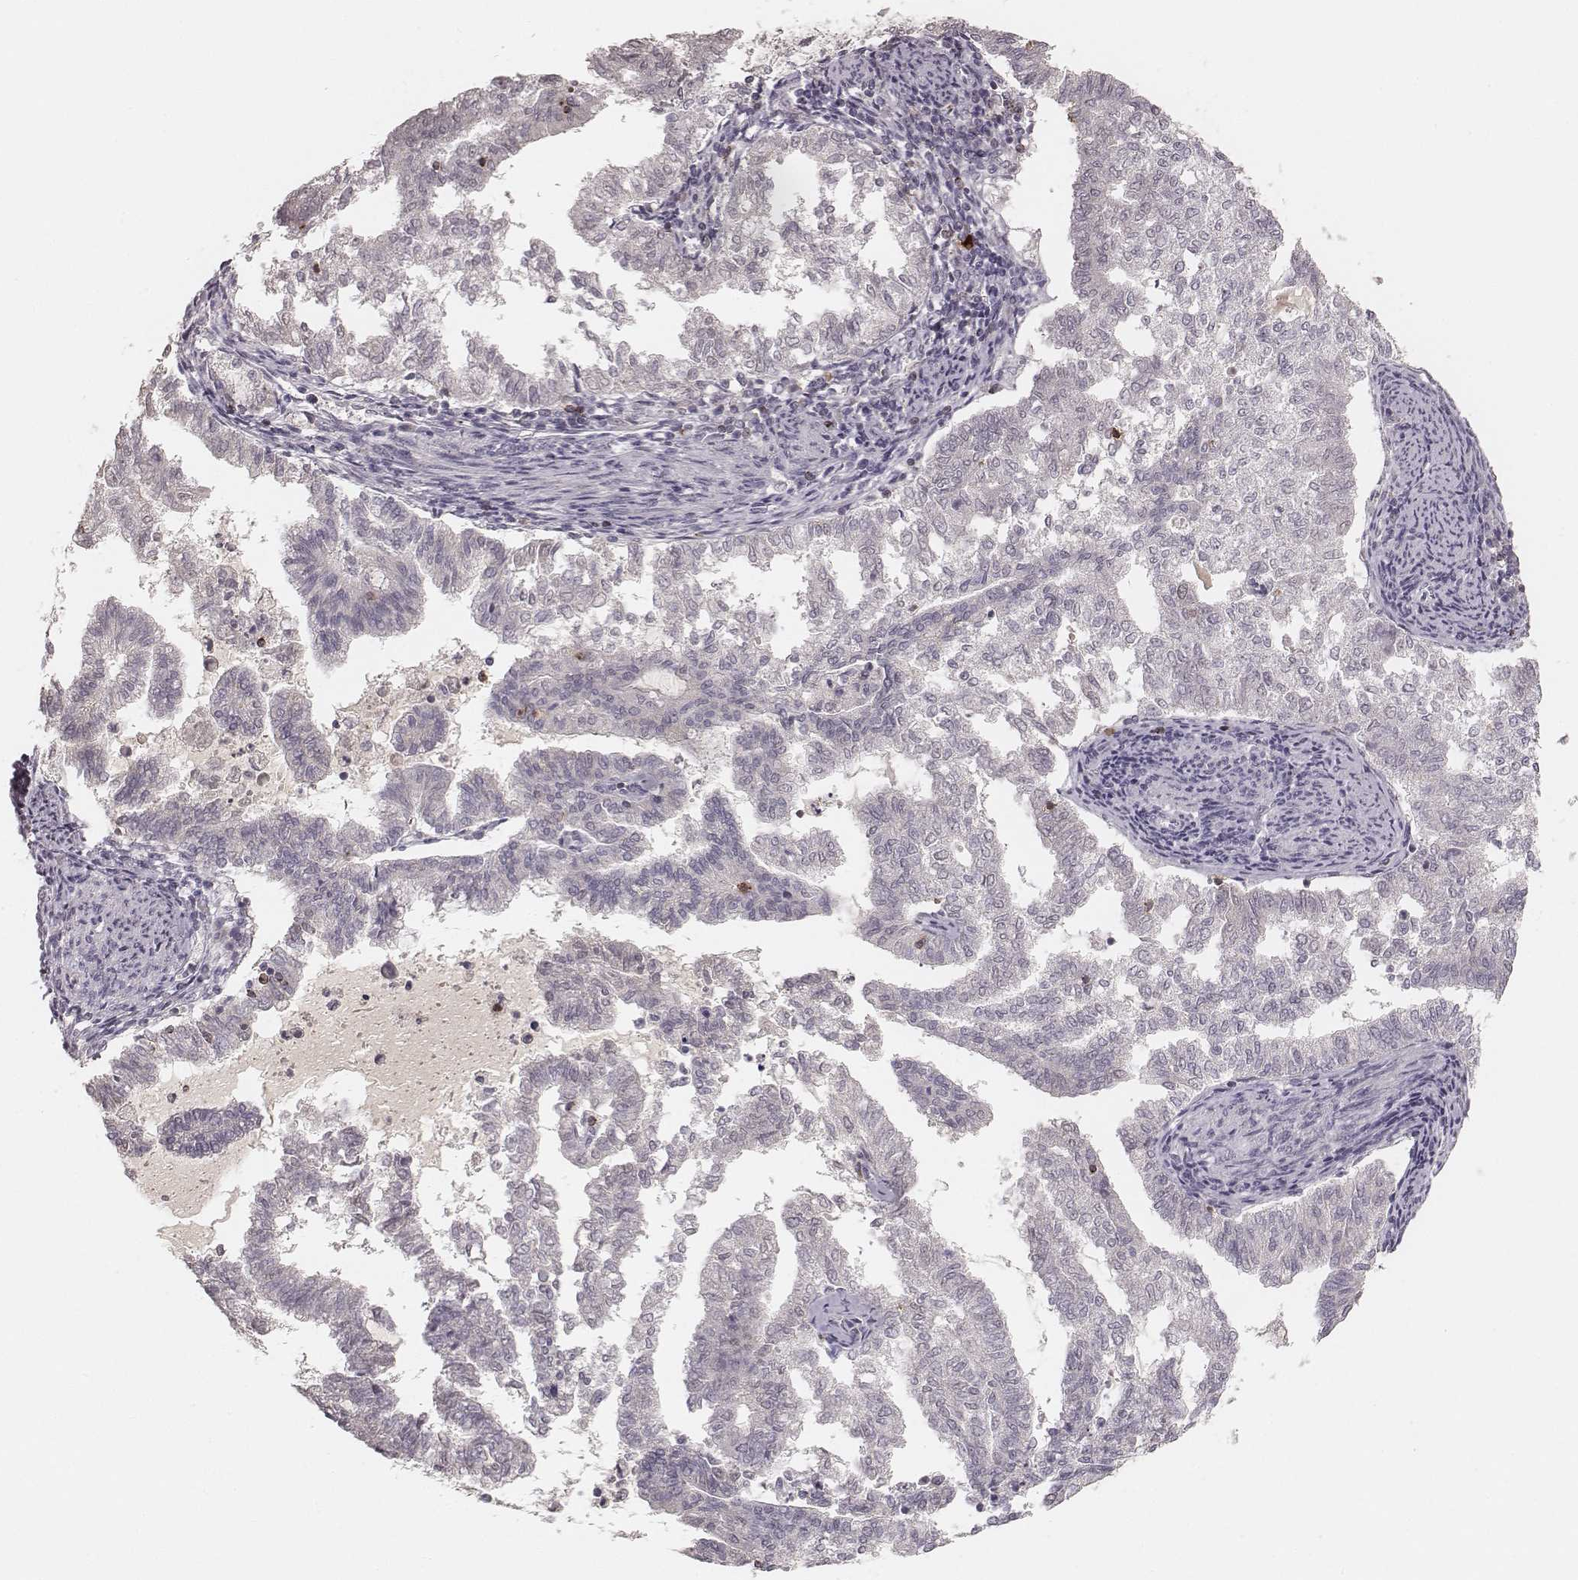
{"staining": {"intensity": "negative", "quantity": "none", "location": "none"}, "tissue": "endometrial cancer", "cell_type": "Tumor cells", "image_type": "cancer", "snomed": [{"axis": "morphology", "description": "Adenocarcinoma, NOS"}, {"axis": "topography", "description": "Endometrium"}], "caption": "This is an IHC histopathology image of human endometrial cancer. There is no expression in tumor cells.", "gene": "CD8A", "patient": {"sex": "female", "age": 79}}